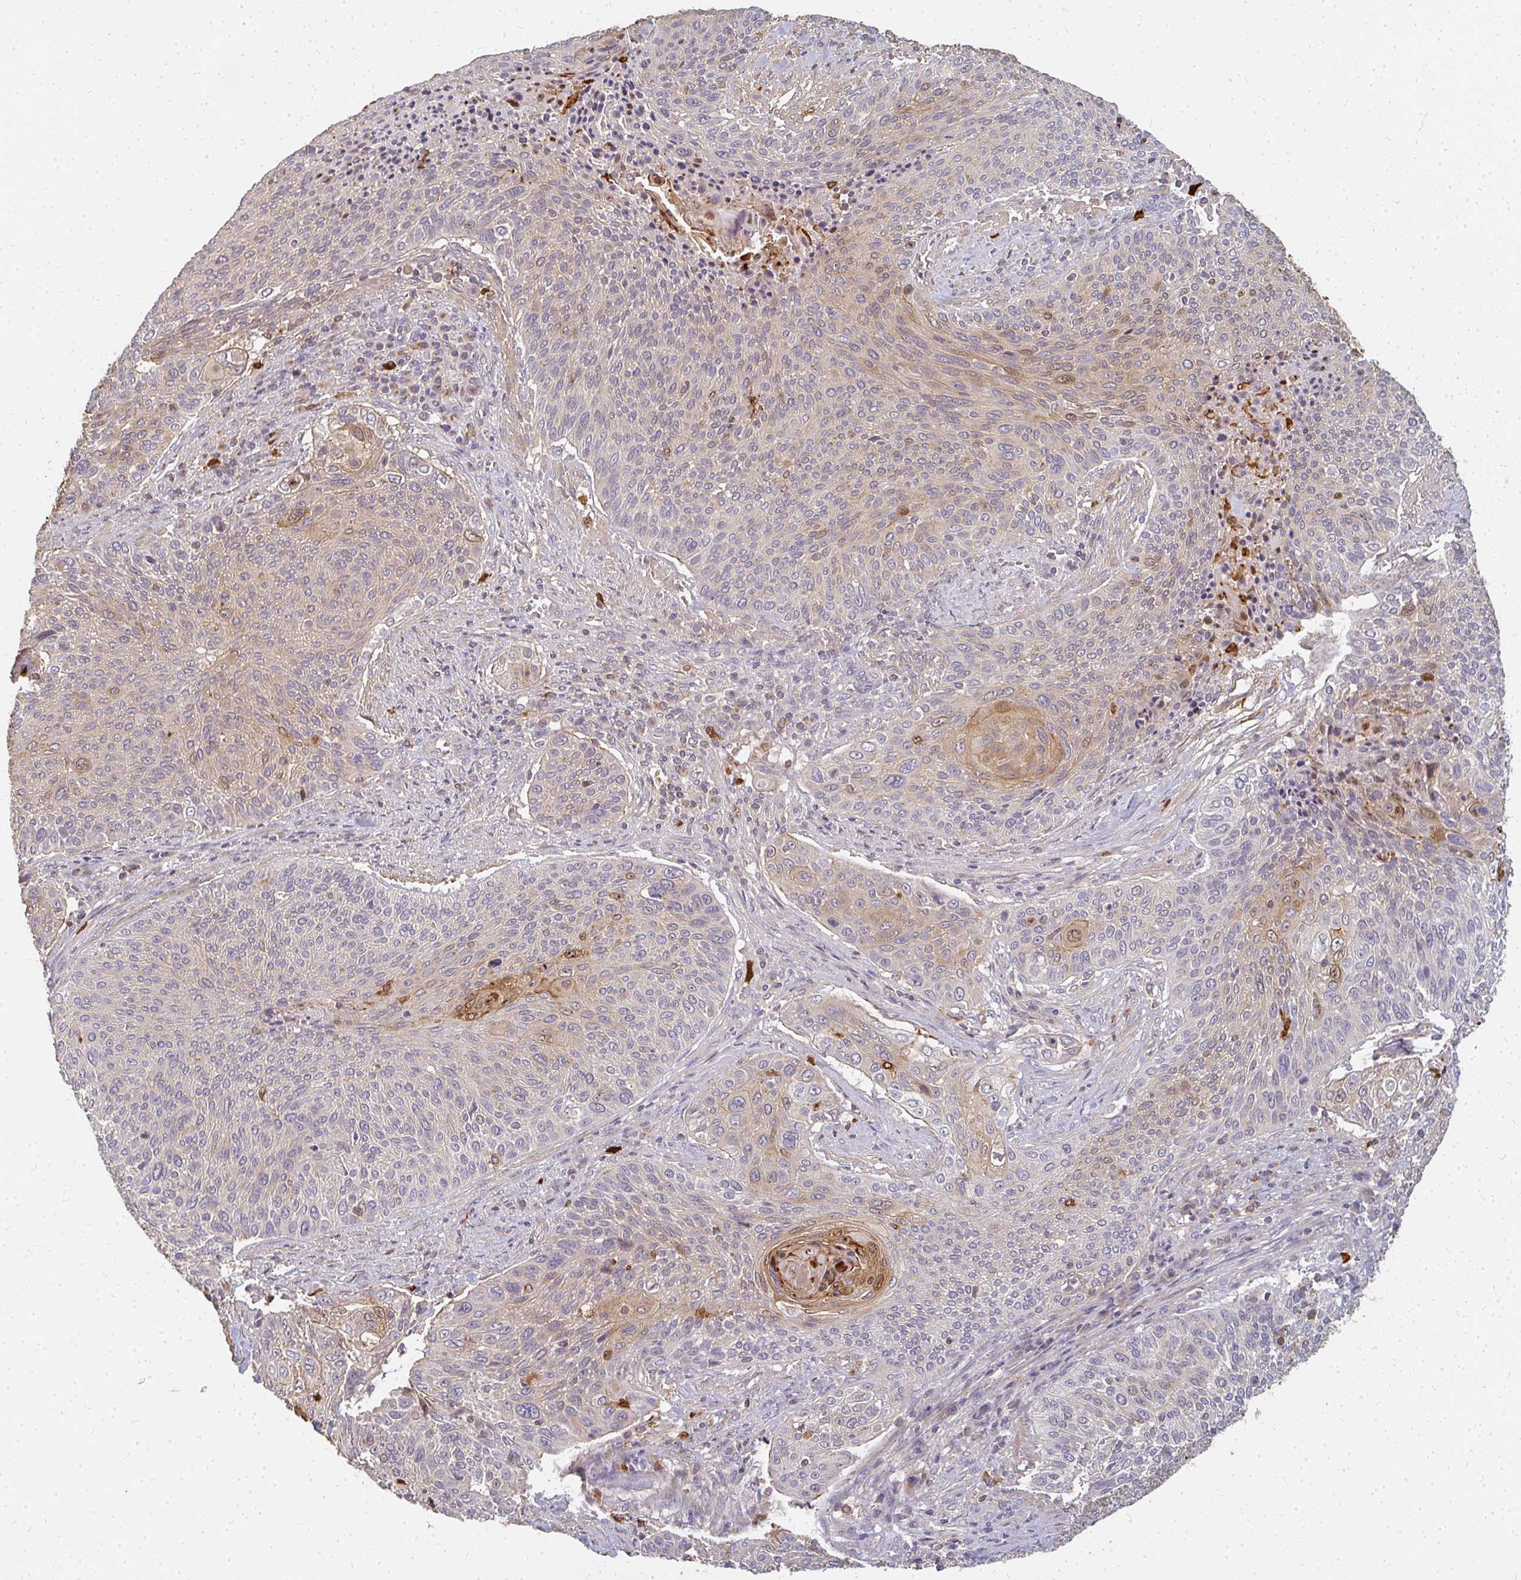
{"staining": {"intensity": "moderate", "quantity": "25%-75%", "location": "cytoplasmic/membranous,nuclear"}, "tissue": "cervical cancer", "cell_type": "Tumor cells", "image_type": "cancer", "snomed": [{"axis": "morphology", "description": "Squamous cell carcinoma, NOS"}, {"axis": "topography", "description": "Cervix"}], "caption": "This photomicrograph shows cervical squamous cell carcinoma stained with immunohistochemistry to label a protein in brown. The cytoplasmic/membranous and nuclear of tumor cells show moderate positivity for the protein. Nuclei are counter-stained blue.", "gene": "CNTRL", "patient": {"sex": "female", "age": 31}}